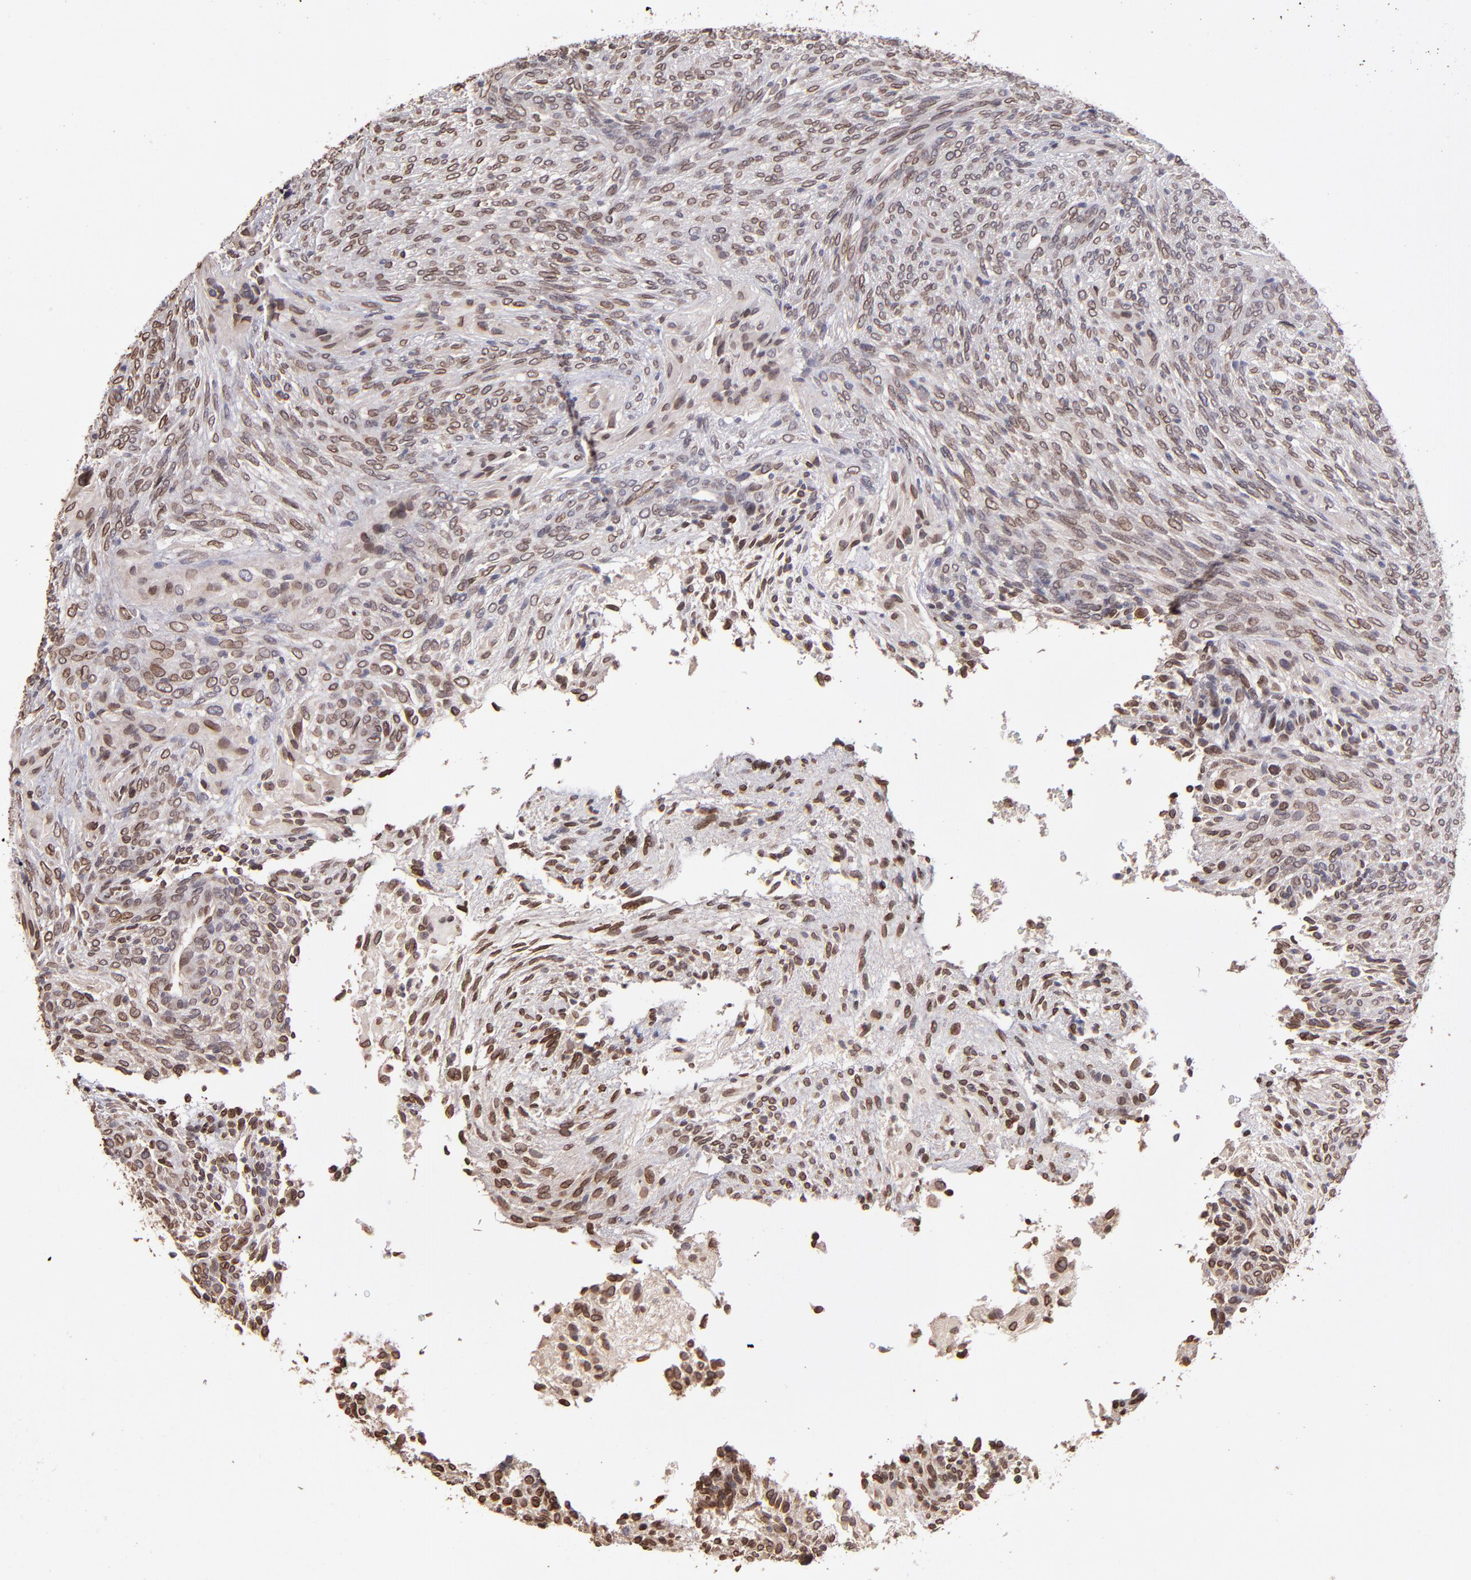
{"staining": {"intensity": "moderate", "quantity": ">75%", "location": "cytoplasmic/membranous,nuclear"}, "tissue": "glioma", "cell_type": "Tumor cells", "image_type": "cancer", "snomed": [{"axis": "morphology", "description": "Glioma, malignant, High grade"}, {"axis": "topography", "description": "Cerebral cortex"}], "caption": "Glioma stained with DAB immunohistochemistry reveals medium levels of moderate cytoplasmic/membranous and nuclear positivity in about >75% of tumor cells. The staining was performed using DAB, with brown indicating positive protein expression. Nuclei are stained blue with hematoxylin.", "gene": "PUM3", "patient": {"sex": "female", "age": 55}}